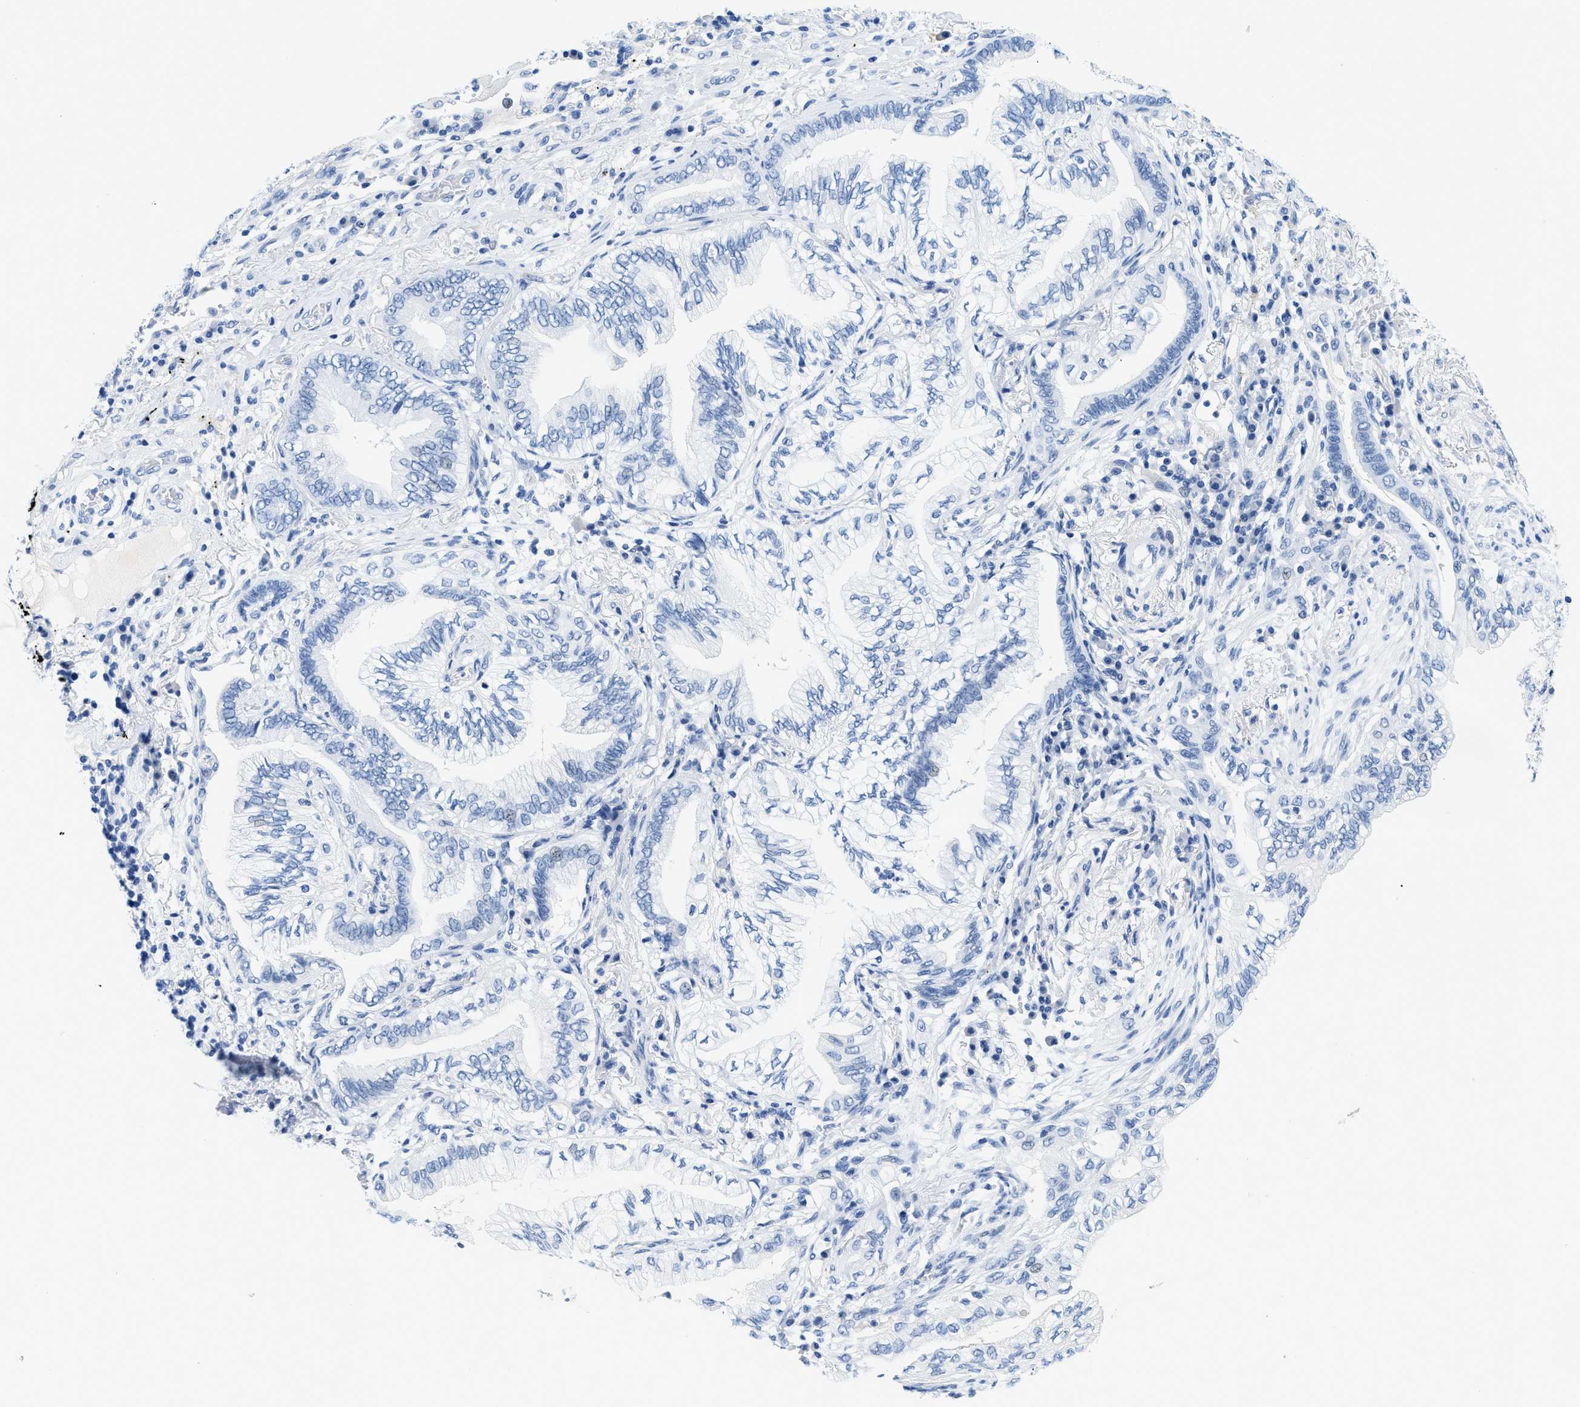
{"staining": {"intensity": "negative", "quantity": "none", "location": "none"}, "tissue": "lung cancer", "cell_type": "Tumor cells", "image_type": "cancer", "snomed": [{"axis": "morphology", "description": "Normal tissue, NOS"}, {"axis": "morphology", "description": "Adenocarcinoma, NOS"}, {"axis": "topography", "description": "Bronchus"}, {"axis": "topography", "description": "Lung"}], "caption": "High power microscopy image of an IHC photomicrograph of lung adenocarcinoma, revealing no significant staining in tumor cells. (Stains: DAB immunohistochemistry with hematoxylin counter stain, Microscopy: brightfield microscopy at high magnification).", "gene": "GSN", "patient": {"sex": "female", "age": 70}}